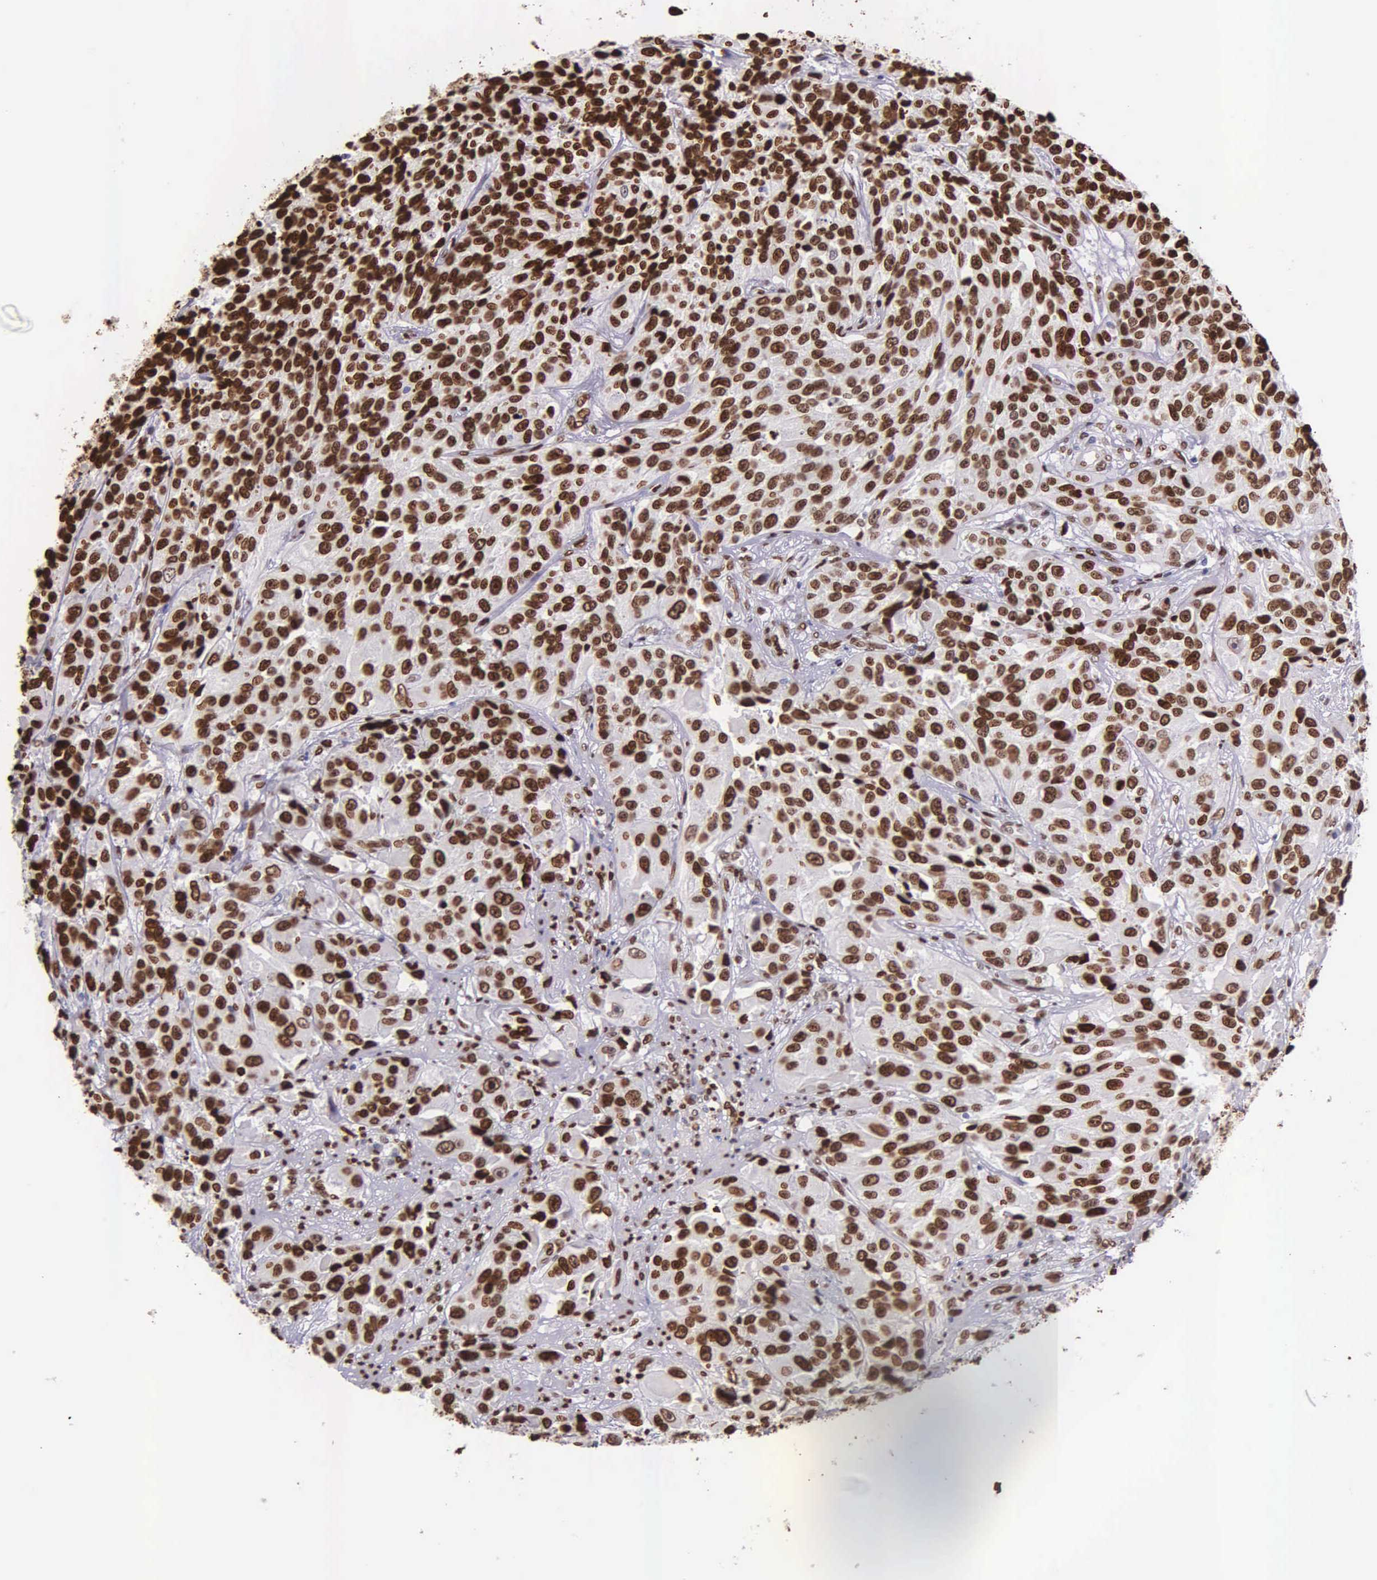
{"staining": {"intensity": "strong", "quantity": ">75%", "location": "nuclear"}, "tissue": "urothelial cancer", "cell_type": "Tumor cells", "image_type": "cancer", "snomed": [{"axis": "morphology", "description": "Urothelial carcinoma, High grade"}, {"axis": "topography", "description": "Urinary bladder"}], "caption": "This photomicrograph exhibits IHC staining of high-grade urothelial carcinoma, with high strong nuclear expression in approximately >75% of tumor cells.", "gene": "H1-0", "patient": {"sex": "female", "age": 81}}